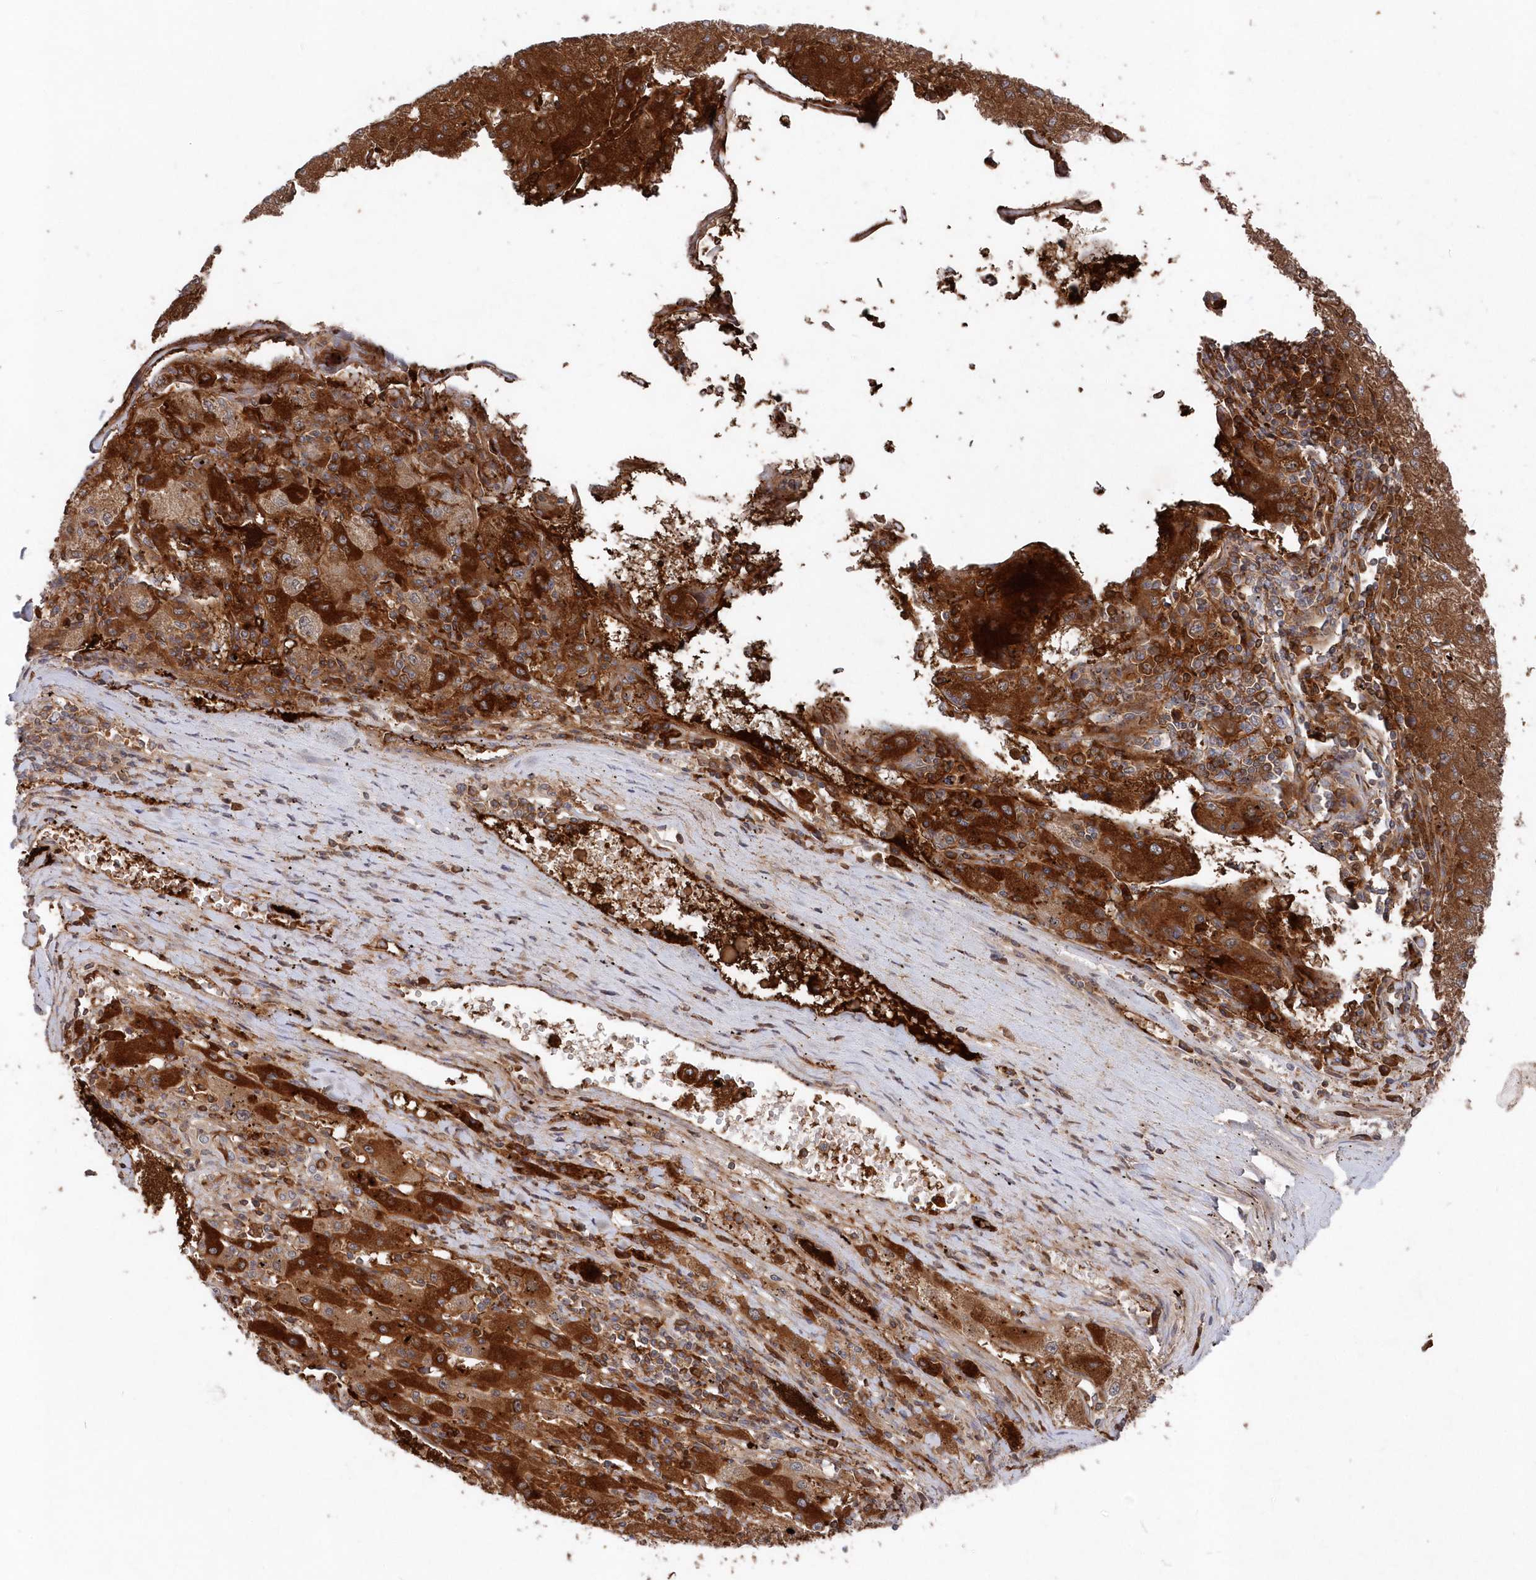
{"staining": {"intensity": "strong", "quantity": ">75%", "location": "cytoplasmic/membranous"}, "tissue": "liver cancer", "cell_type": "Tumor cells", "image_type": "cancer", "snomed": [{"axis": "morphology", "description": "Carcinoma, Hepatocellular, NOS"}, {"axis": "topography", "description": "Liver"}], "caption": "Human liver hepatocellular carcinoma stained for a protein (brown) exhibits strong cytoplasmic/membranous positive positivity in approximately >75% of tumor cells.", "gene": "ABHD14B", "patient": {"sex": "male", "age": 72}}